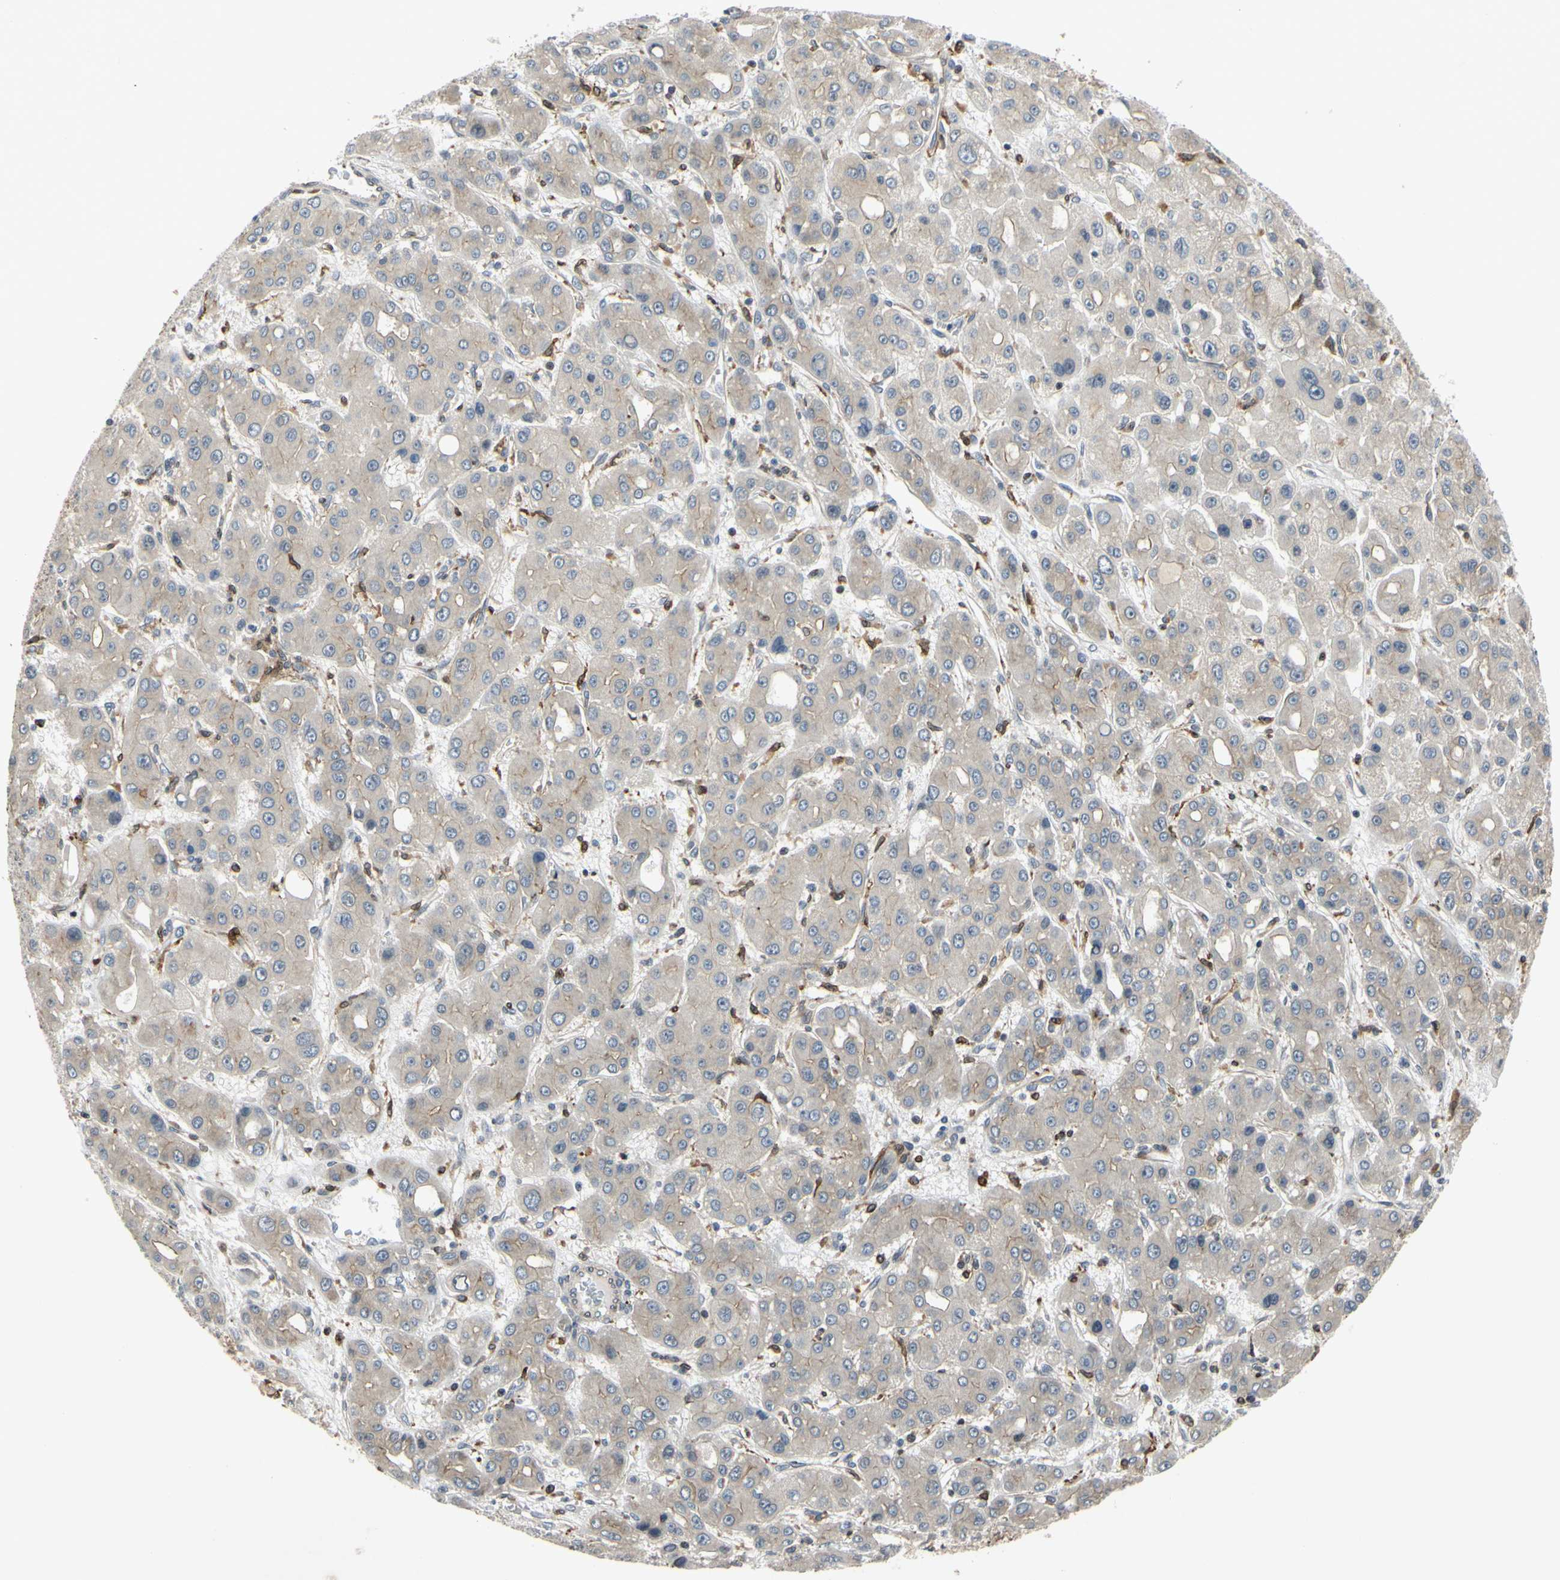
{"staining": {"intensity": "negative", "quantity": "none", "location": "none"}, "tissue": "liver cancer", "cell_type": "Tumor cells", "image_type": "cancer", "snomed": [{"axis": "morphology", "description": "Carcinoma, Hepatocellular, NOS"}, {"axis": "topography", "description": "Liver"}], "caption": "Tumor cells show no significant positivity in liver hepatocellular carcinoma.", "gene": "PLXNA2", "patient": {"sex": "male", "age": 55}}